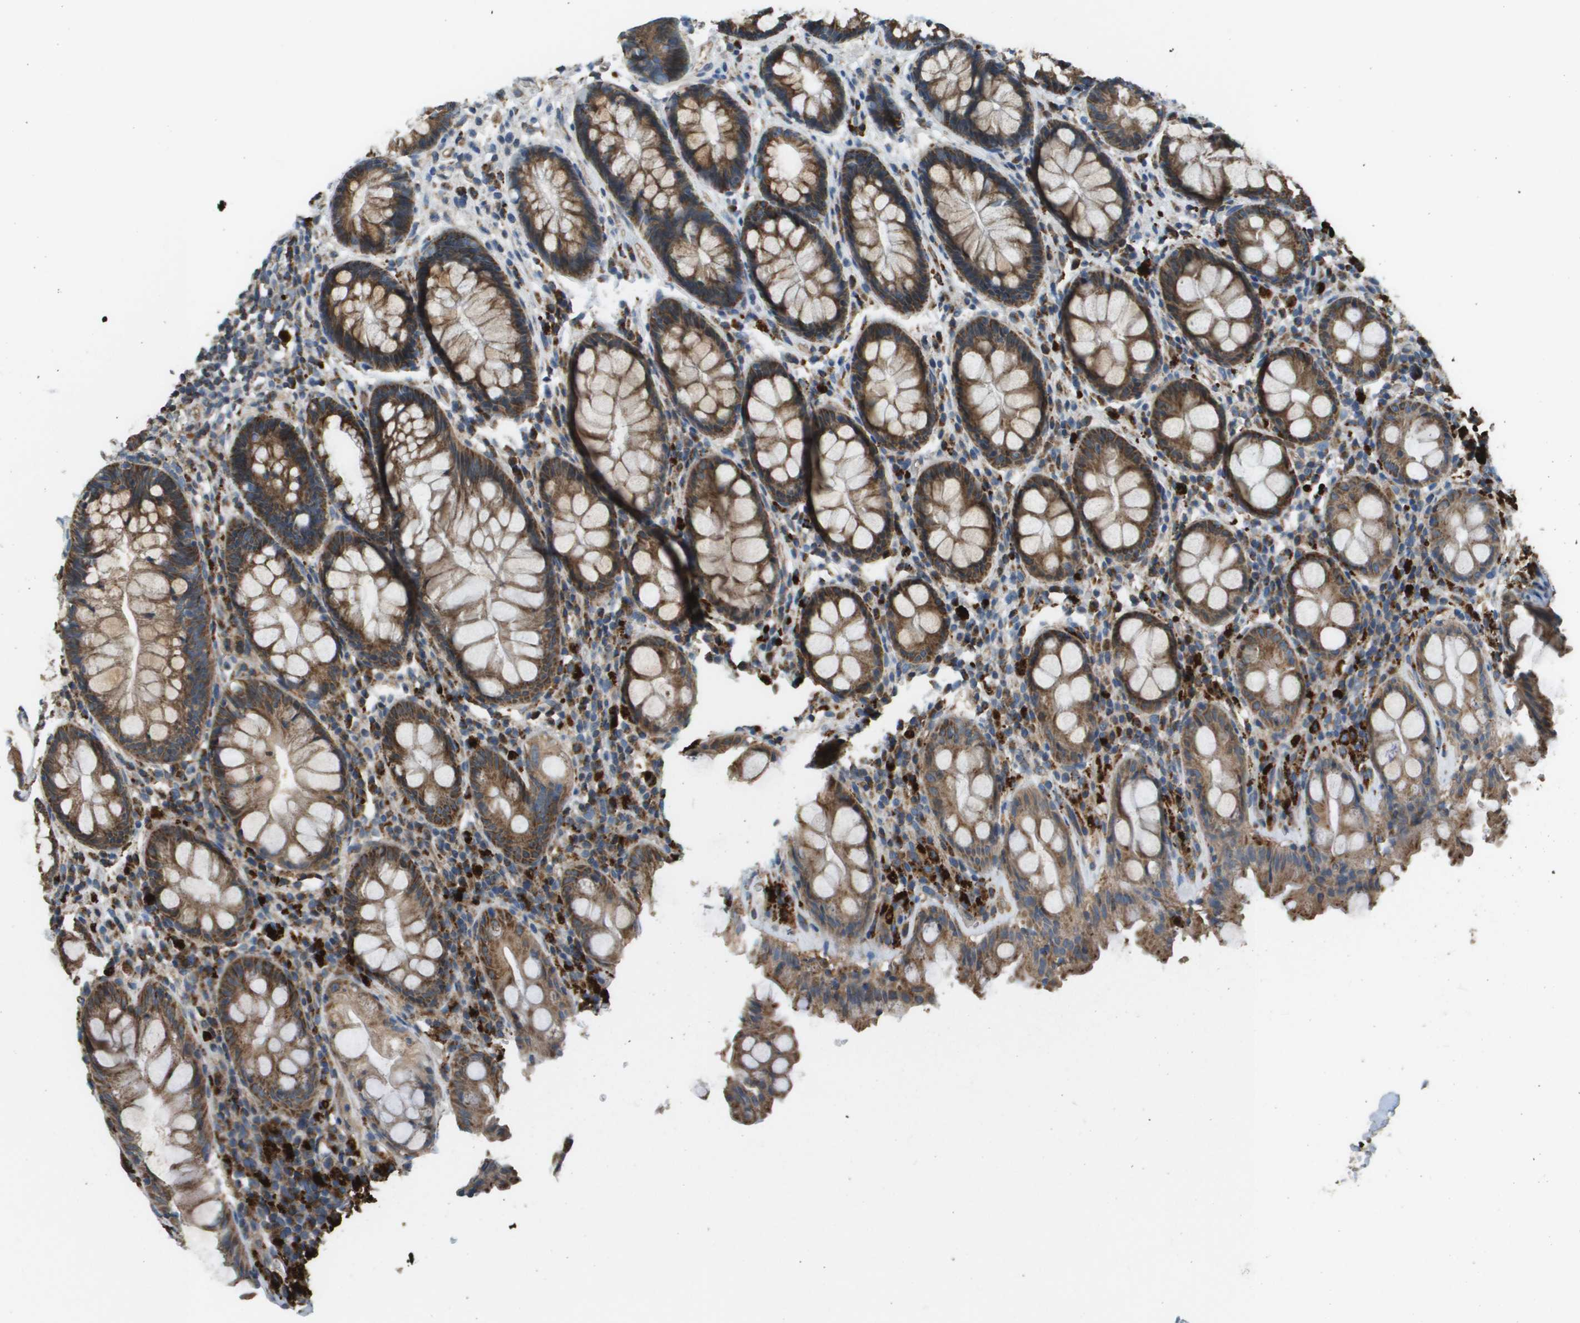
{"staining": {"intensity": "strong", "quantity": ">75%", "location": "cytoplasmic/membranous"}, "tissue": "rectum", "cell_type": "Glandular cells", "image_type": "normal", "snomed": [{"axis": "morphology", "description": "Normal tissue, NOS"}, {"axis": "topography", "description": "Rectum"}], "caption": "Brown immunohistochemical staining in normal human rectum shows strong cytoplasmic/membranous staining in about >75% of glandular cells. (IHC, brightfield microscopy, high magnification).", "gene": "NRK", "patient": {"sex": "male", "age": 64}}